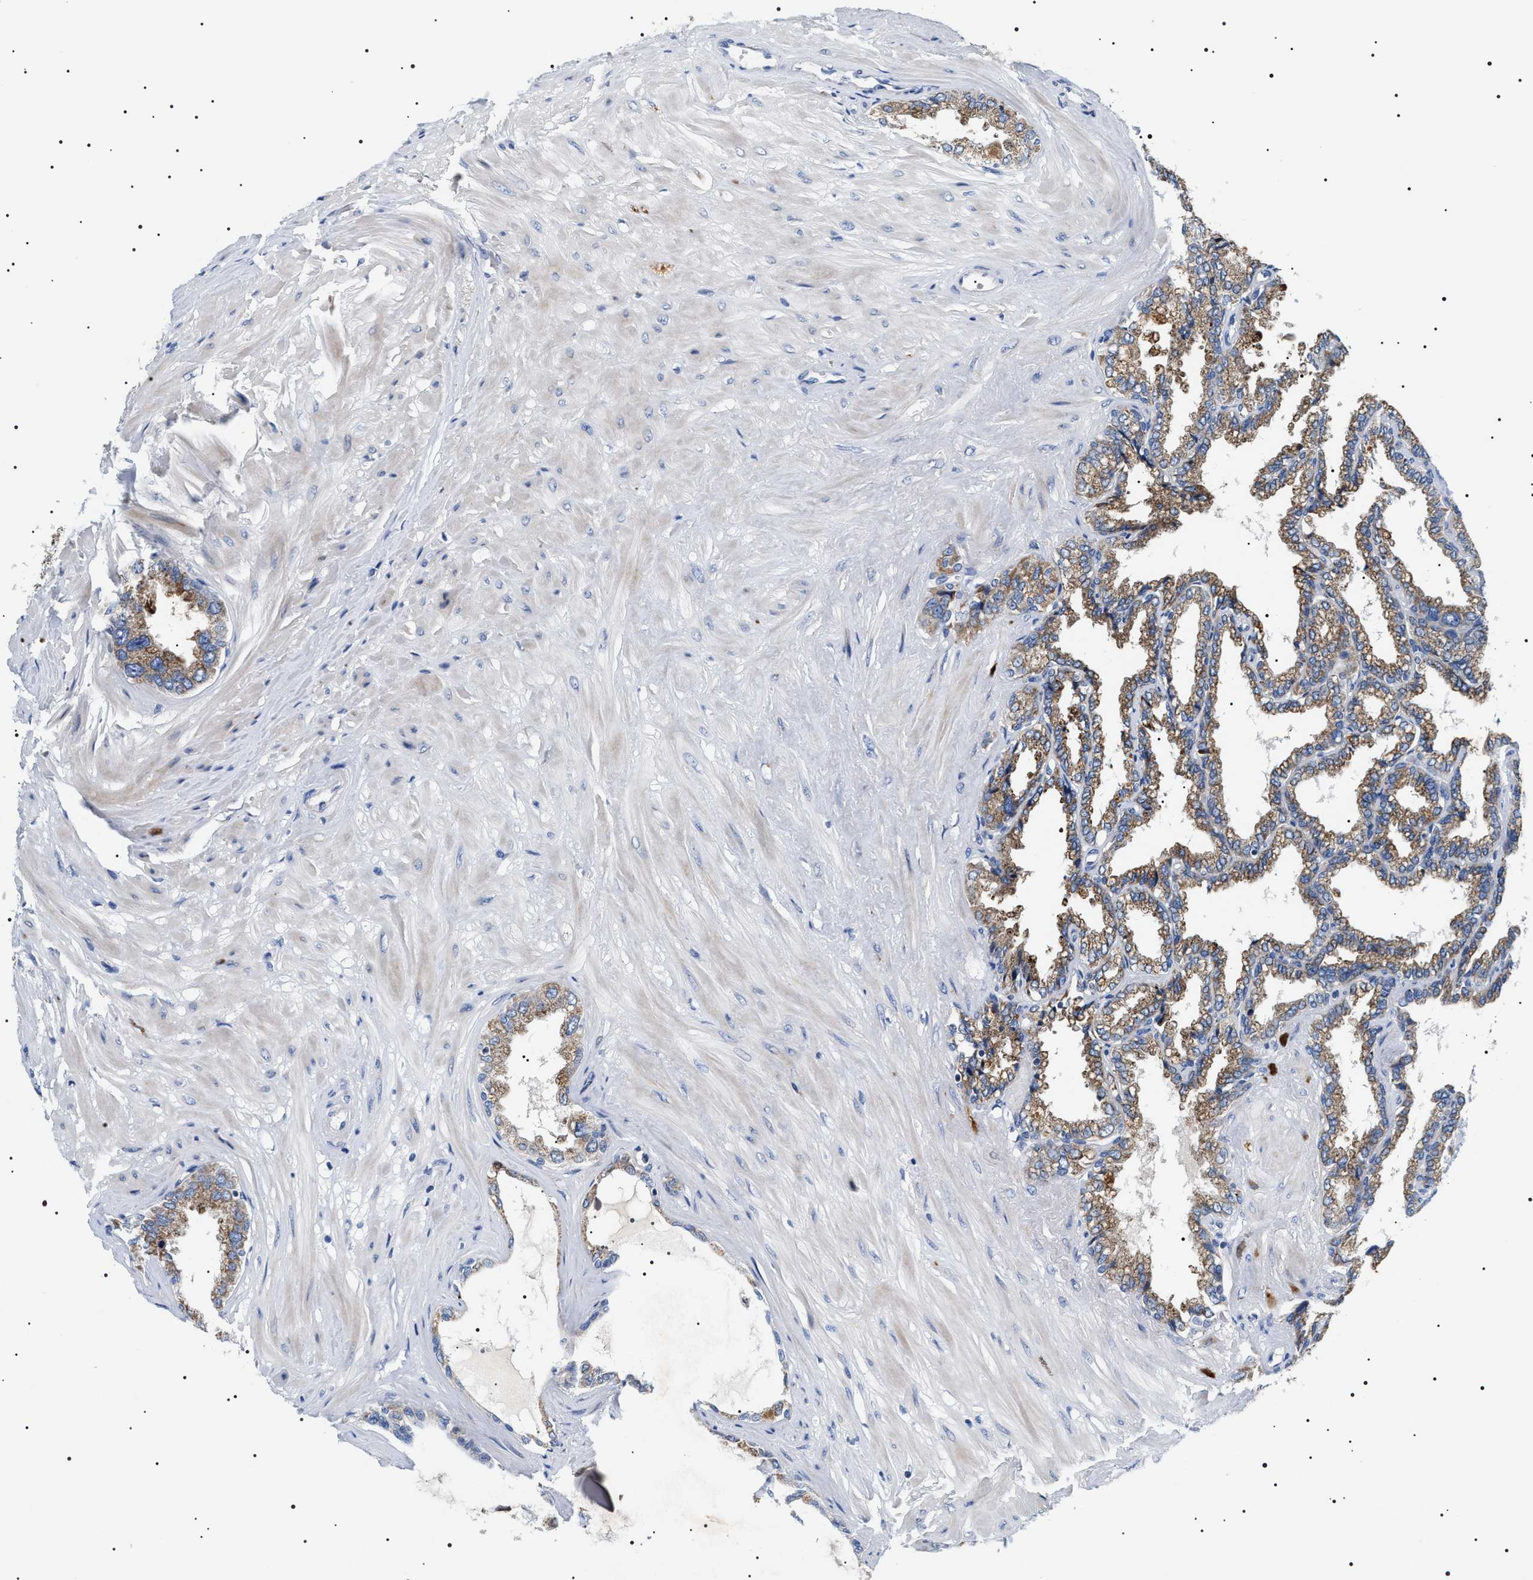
{"staining": {"intensity": "moderate", "quantity": ">75%", "location": "cytoplasmic/membranous"}, "tissue": "seminal vesicle", "cell_type": "Glandular cells", "image_type": "normal", "snomed": [{"axis": "morphology", "description": "Normal tissue, NOS"}, {"axis": "topography", "description": "Seminal veicle"}], "caption": "The immunohistochemical stain highlights moderate cytoplasmic/membranous positivity in glandular cells of benign seminal vesicle. (DAB = brown stain, brightfield microscopy at high magnification).", "gene": "TMEM222", "patient": {"sex": "male", "age": 46}}